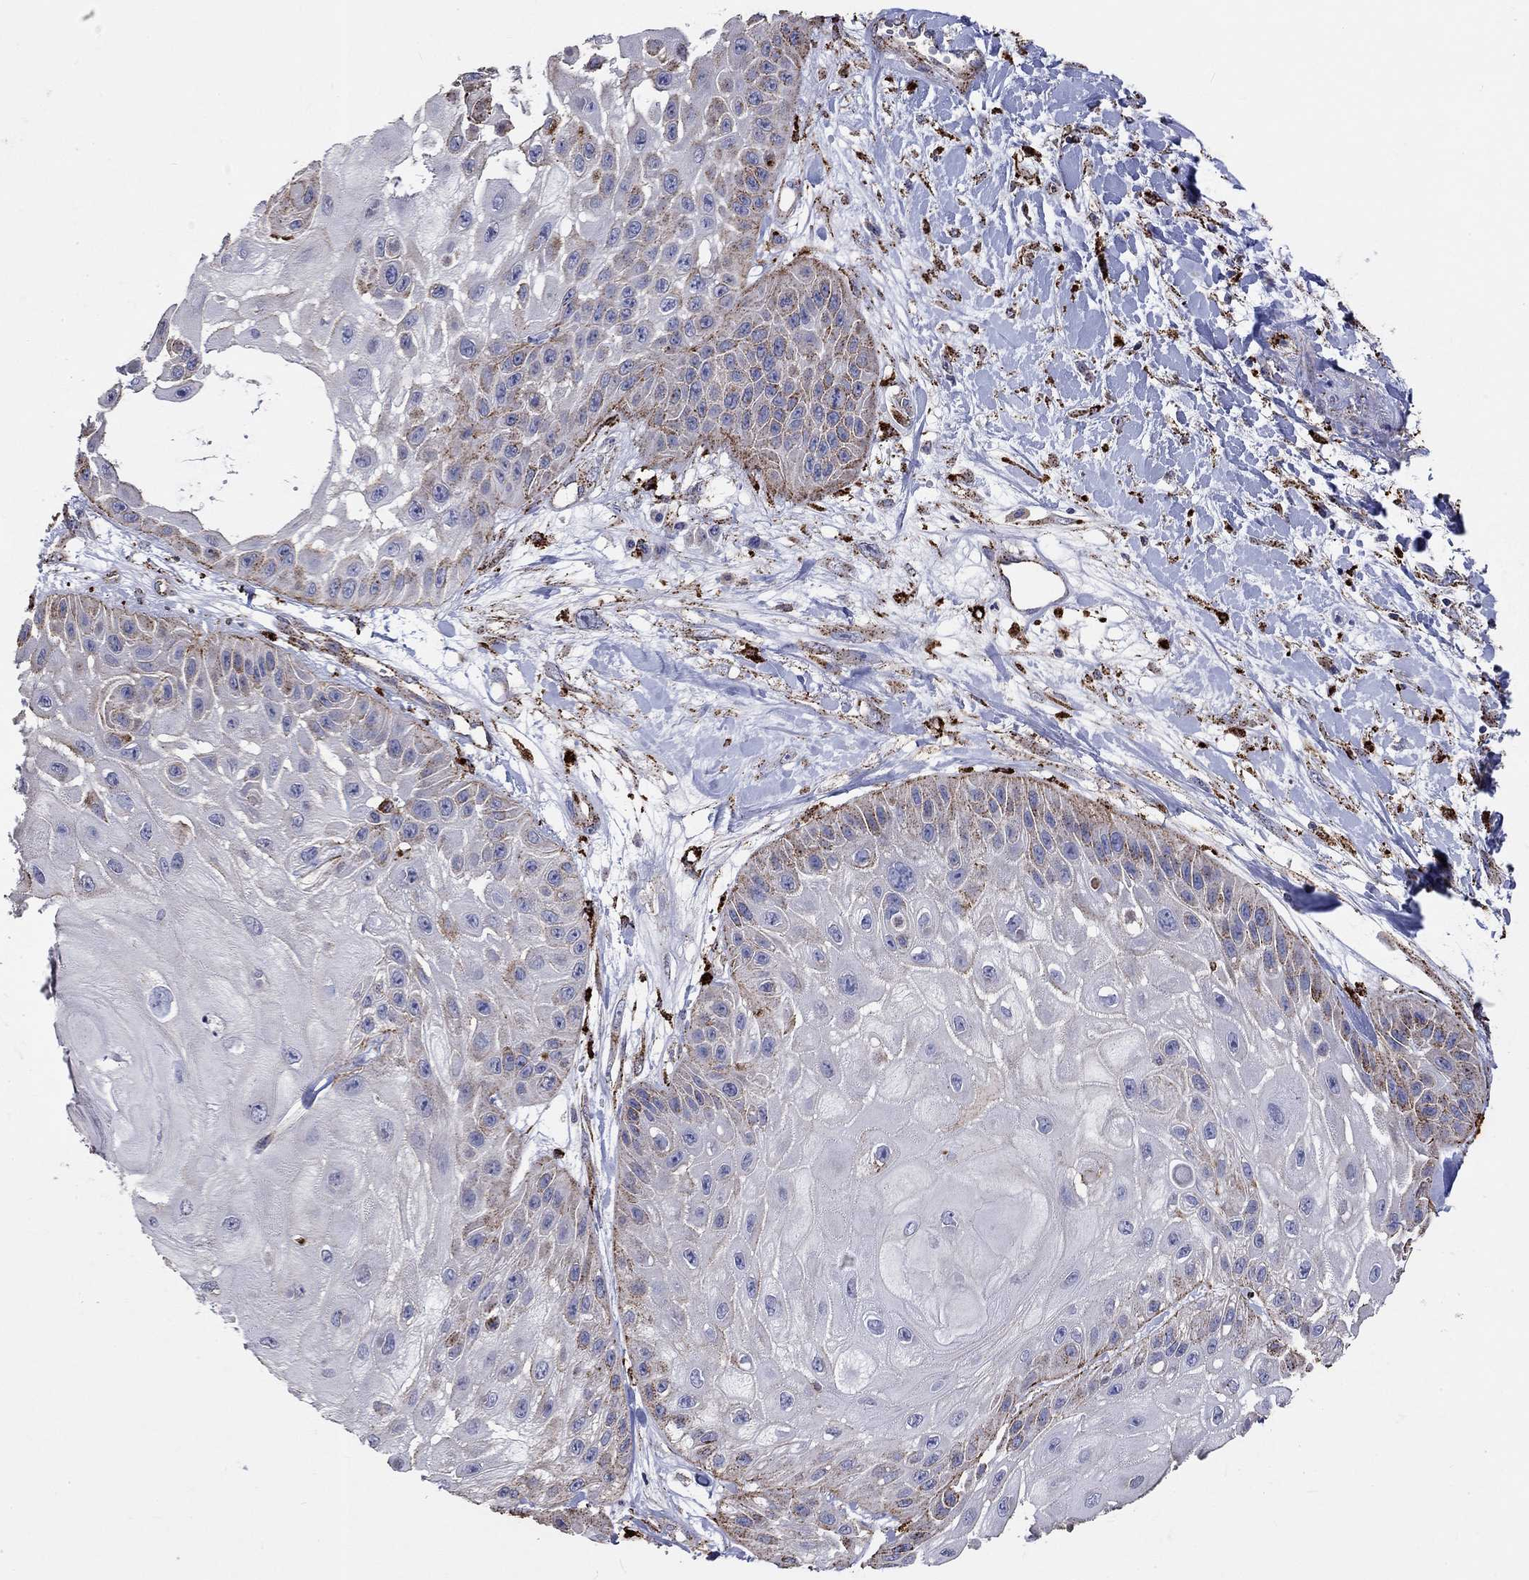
{"staining": {"intensity": "moderate", "quantity": "<25%", "location": "cytoplasmic/membranous"}, "tissue": "skin cancer", "cell_type": "Tumor cells", "image_type": "cancer", "snomed": [{"axis": "morphology", "description": "Normal tissue, NOS"}, {"axis": "morphology", "description": "Squamous cell carcinoma, NOS"}, {"axis": "topography", "description": "Skin"}], "caption": "Immunohistochemistry photomicrograph of neoplastic tissue: human skin cancer (squamous cell carcinoma) stained using immunohistochemistry (IHC) demonstrates low levels of moderate protein expression localized specifically in the cytoplasmic/membranous of tumor cells, appearing as a cytoplasmic/membranous brown color.", "gene": "CTSB", "patient": {"sex": "male", "age": 79}}